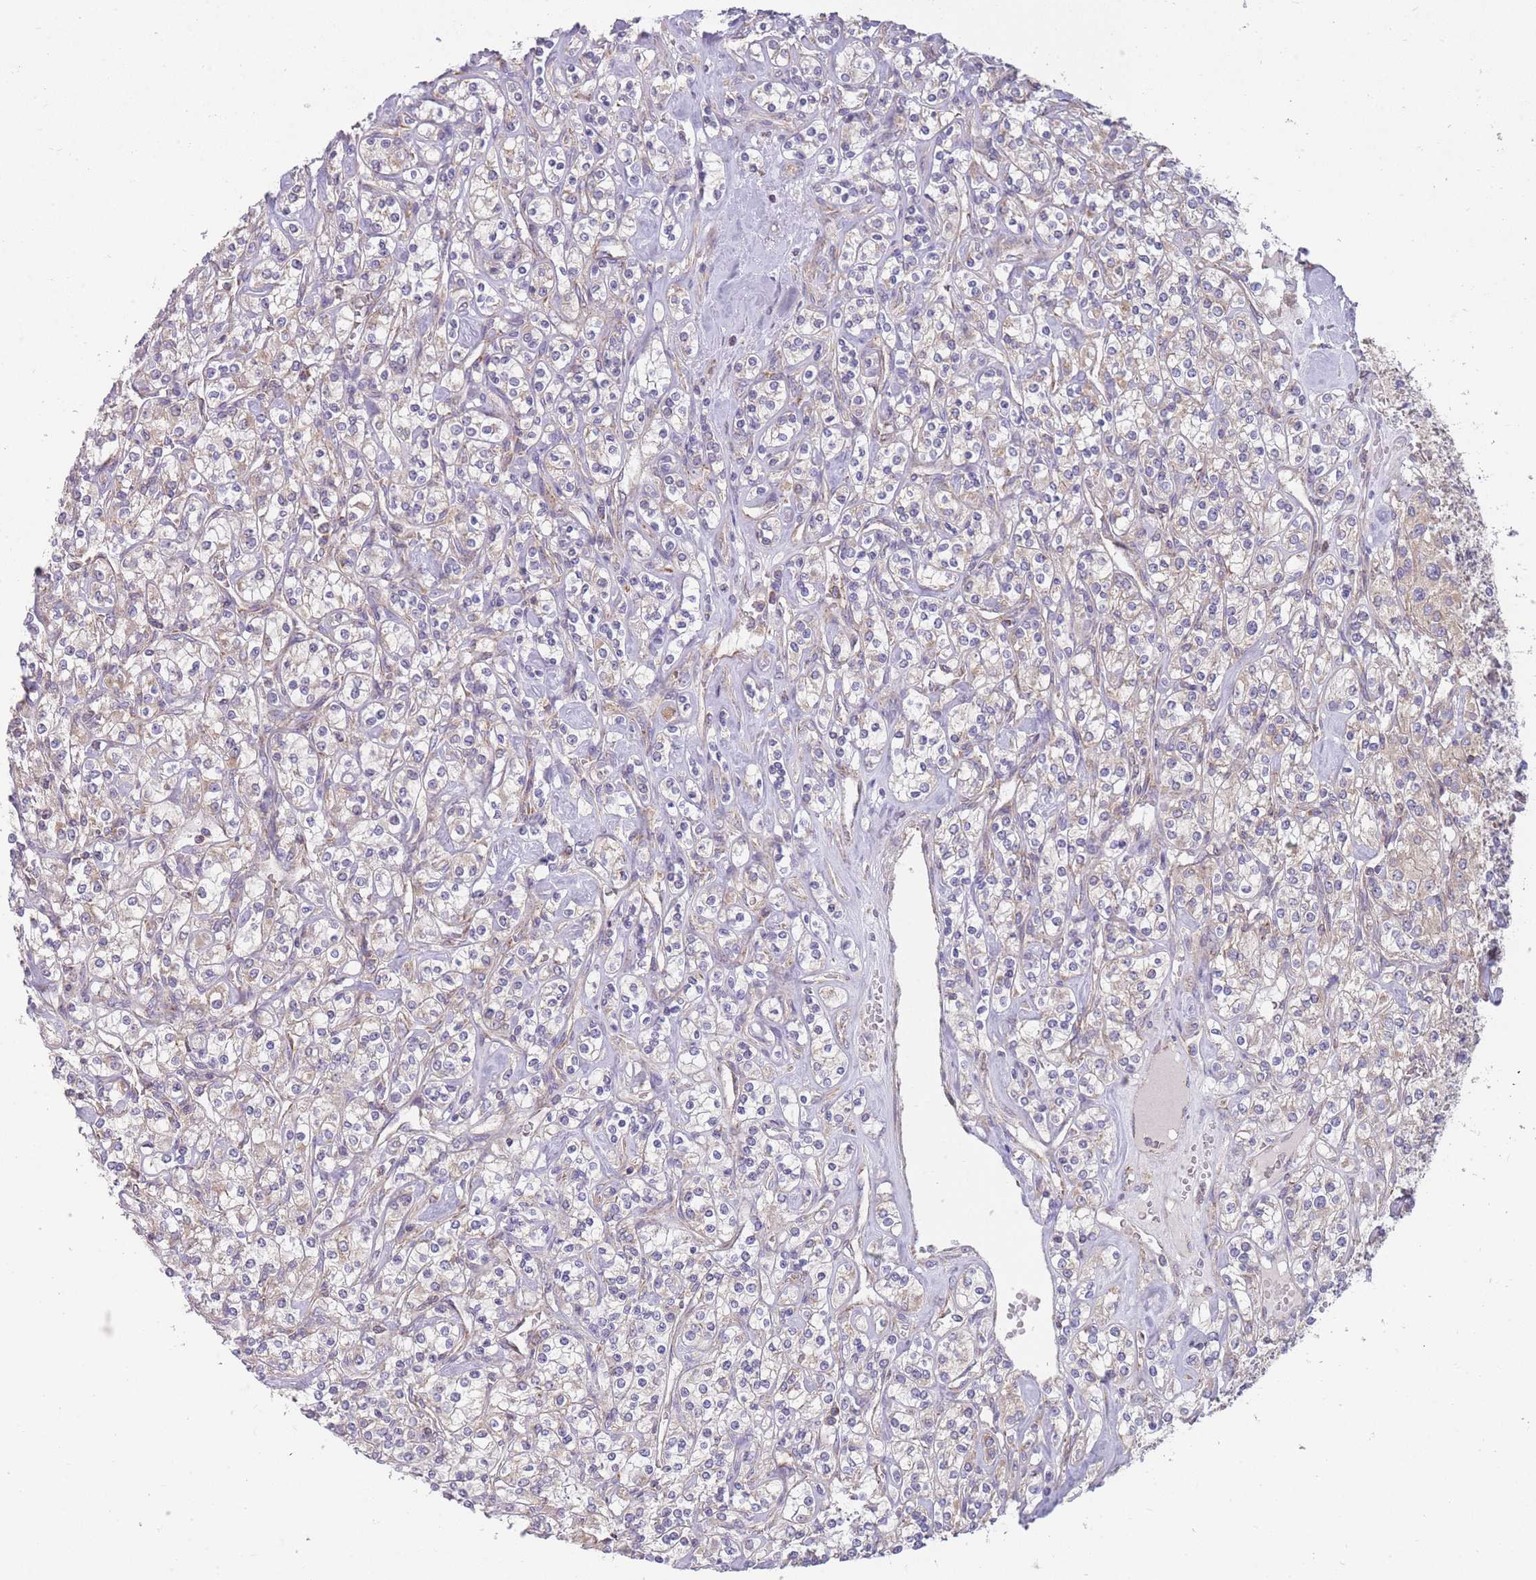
{"staining": {"intensity": "weak", "quantity": "<25%", "location": "cytoplasmic/membranous"}, "tissue": "renal cancer", "cell_type": "Tumor cells", "image_type": "cancer", "snomed": [{"axis": "morphology", "description": "Adenocarcinoma, NOS"}, {"axis": "topography", "description": "Kidney"}], "caption": "A high-resolution image shows immunohistochemistry (IHC) staining of renal cancer (adenocarcinoma), which demonstrates no significant staining in tumor cells. (Stains: DAB (3,3'-diaminobenzidine) immunohistochemistry (IHC) with hematoxylin counter stain, Microscopy: brightfield microscopy at high magnification).", "gene": "NDUFA9", "patient": {"sex": "male", "age": 77}}